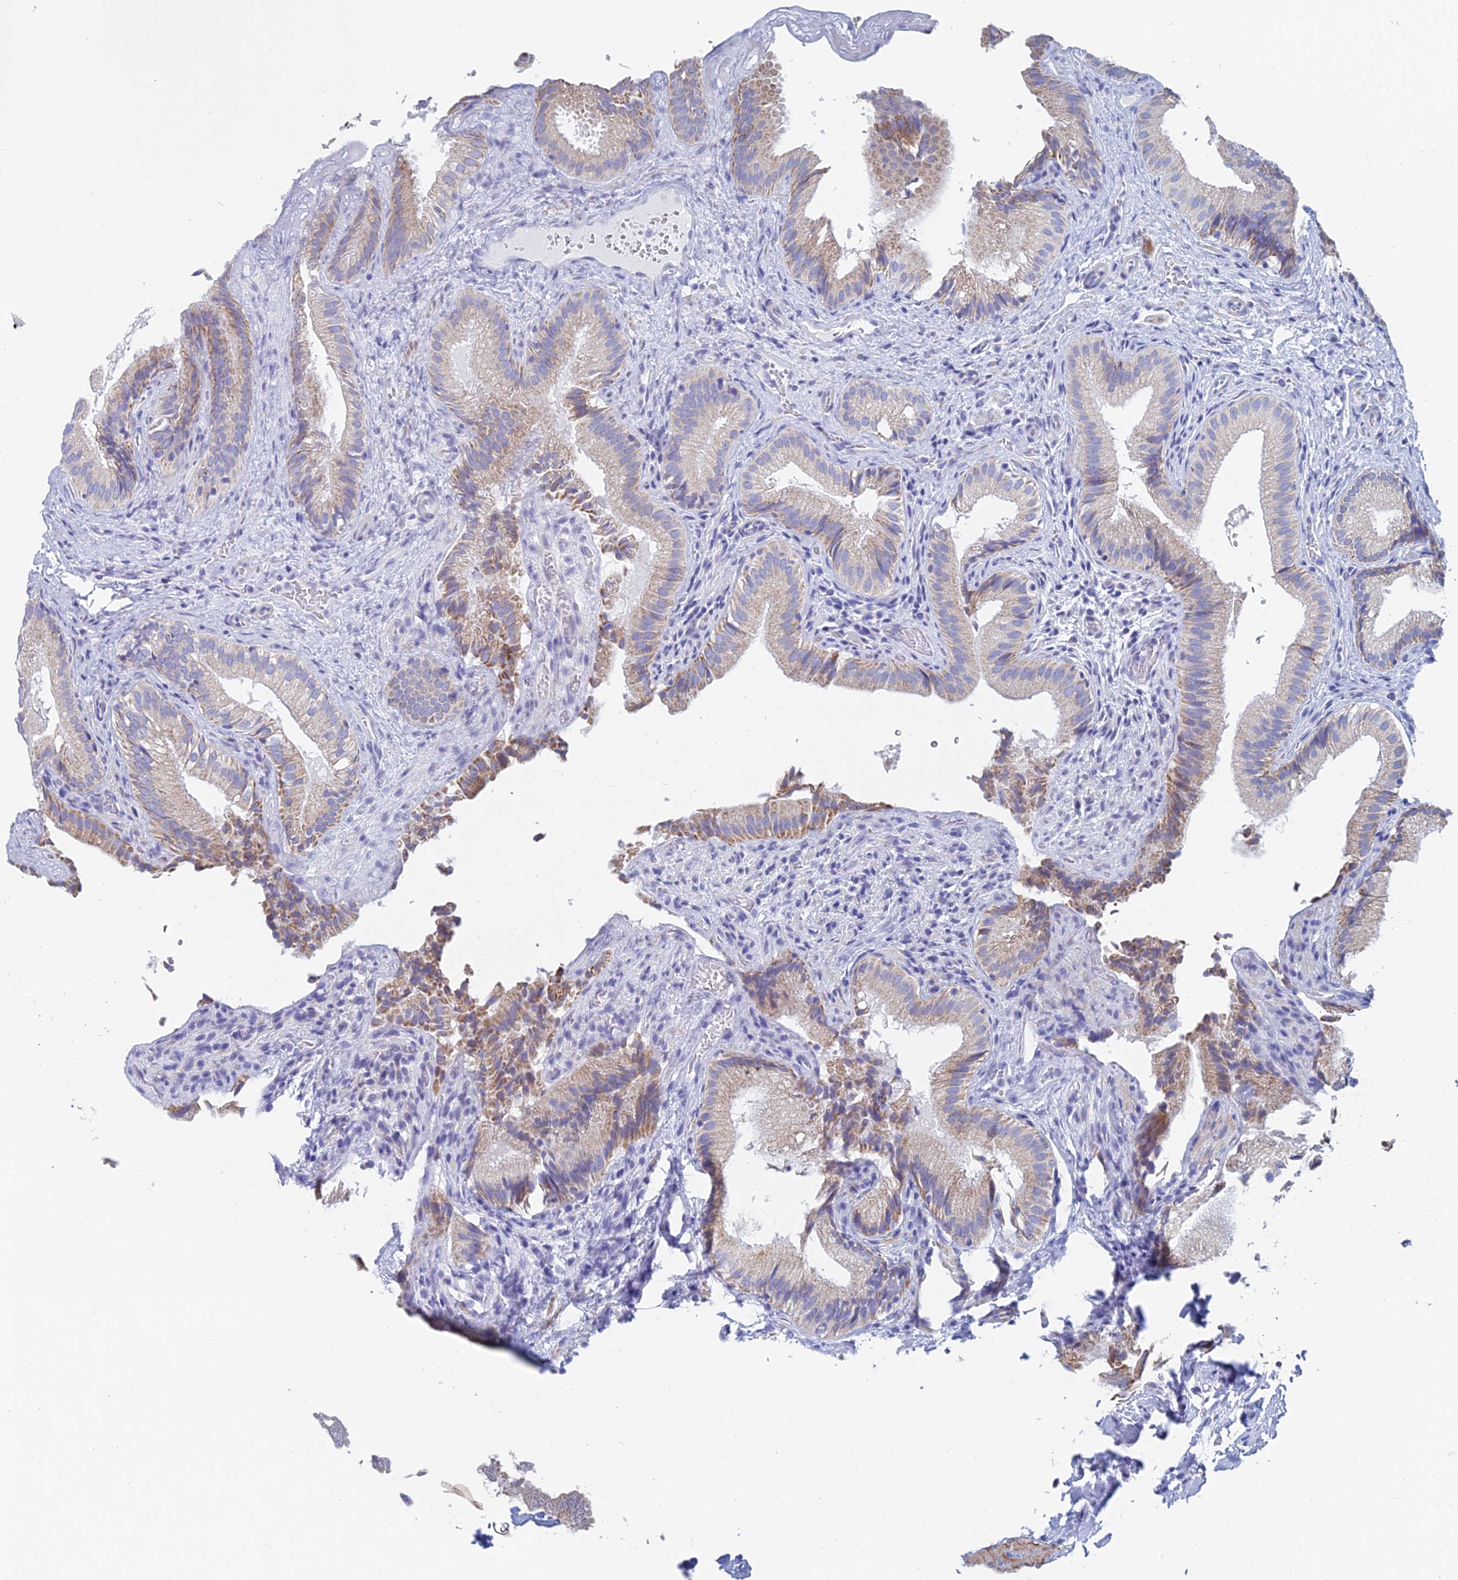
{"staining": {"intensity": "moderate", "quantity": "<25%", "location": "cytoplasmic/membranous"}, "tissue": "gallbladder", "cell_type": "Glandular cells", "image_type": "normal", "snomed": [{"axis": "morphology", "description": "Normal tissue, NOS"}, {"axis": "topography", "description": "Gallbladder"}], "caption": "Protein expression by IHC demonstrates moderate cytoplasmic/membranous expression in approximately <25% of glandular cells in unremarkable gallbladder. The protein of interest is shown in brown color, while the nuclei are stained blue.", "gene": "ACSM1", "patient": {"sex": "female", "age": 30}}